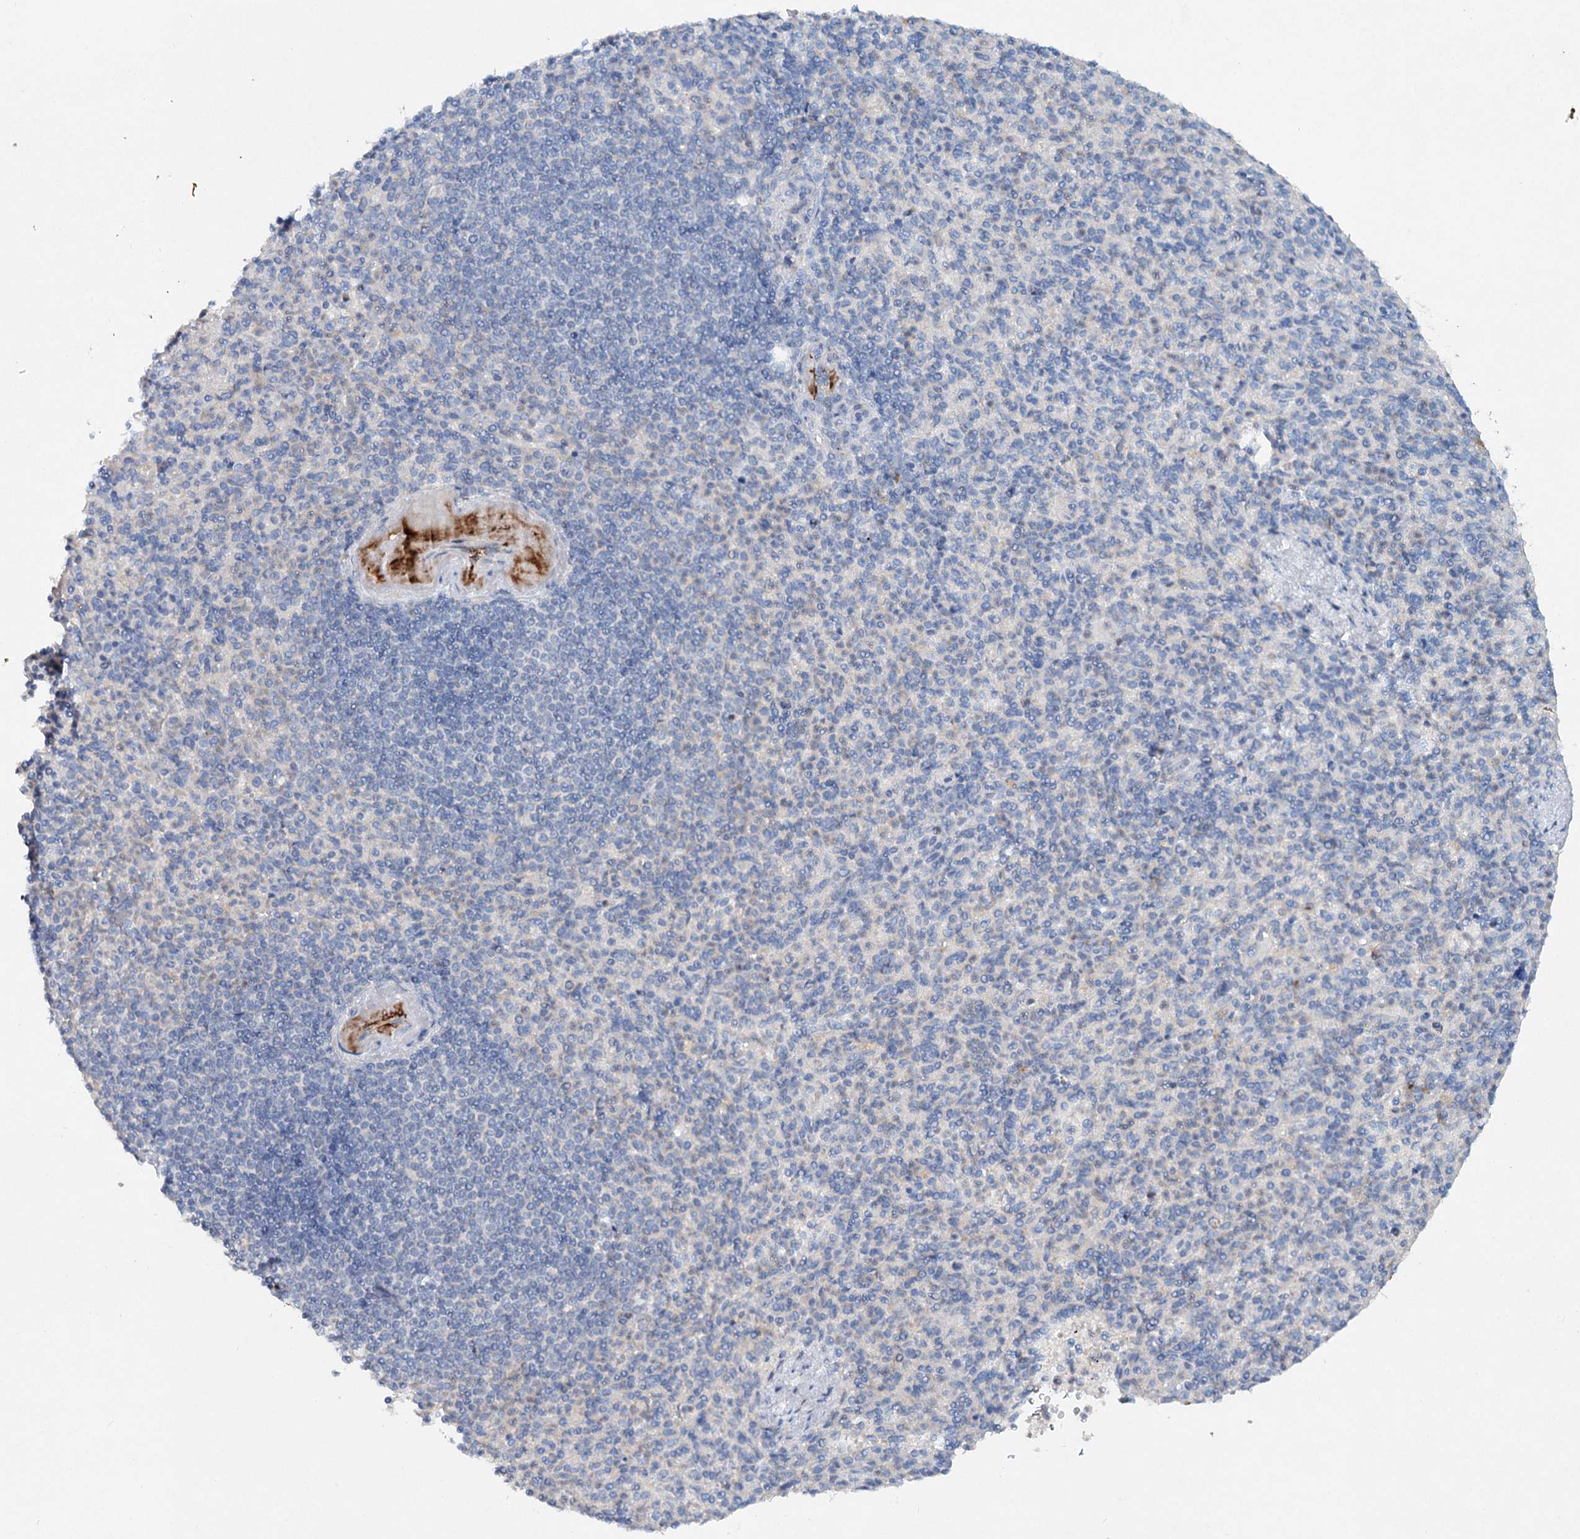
{"staining": {"intensity": "negative", "quantity": "none", "location": "none"}, "tissue": "spleen", "cell_type": "Cells in red pulp", "image_type": "normal", "snomed": [{"axis": "morphology", "description": "Normal tissue, NOS"}, {"axis": "topography", "description": "Spleen"}], "caption": "This is an immunohistochemistry micrograph of unremarkable human spleen. There is no staining in cells in red pulp.", "gene": "RFX6", "patient": {"sex": "female", "age": 74}}